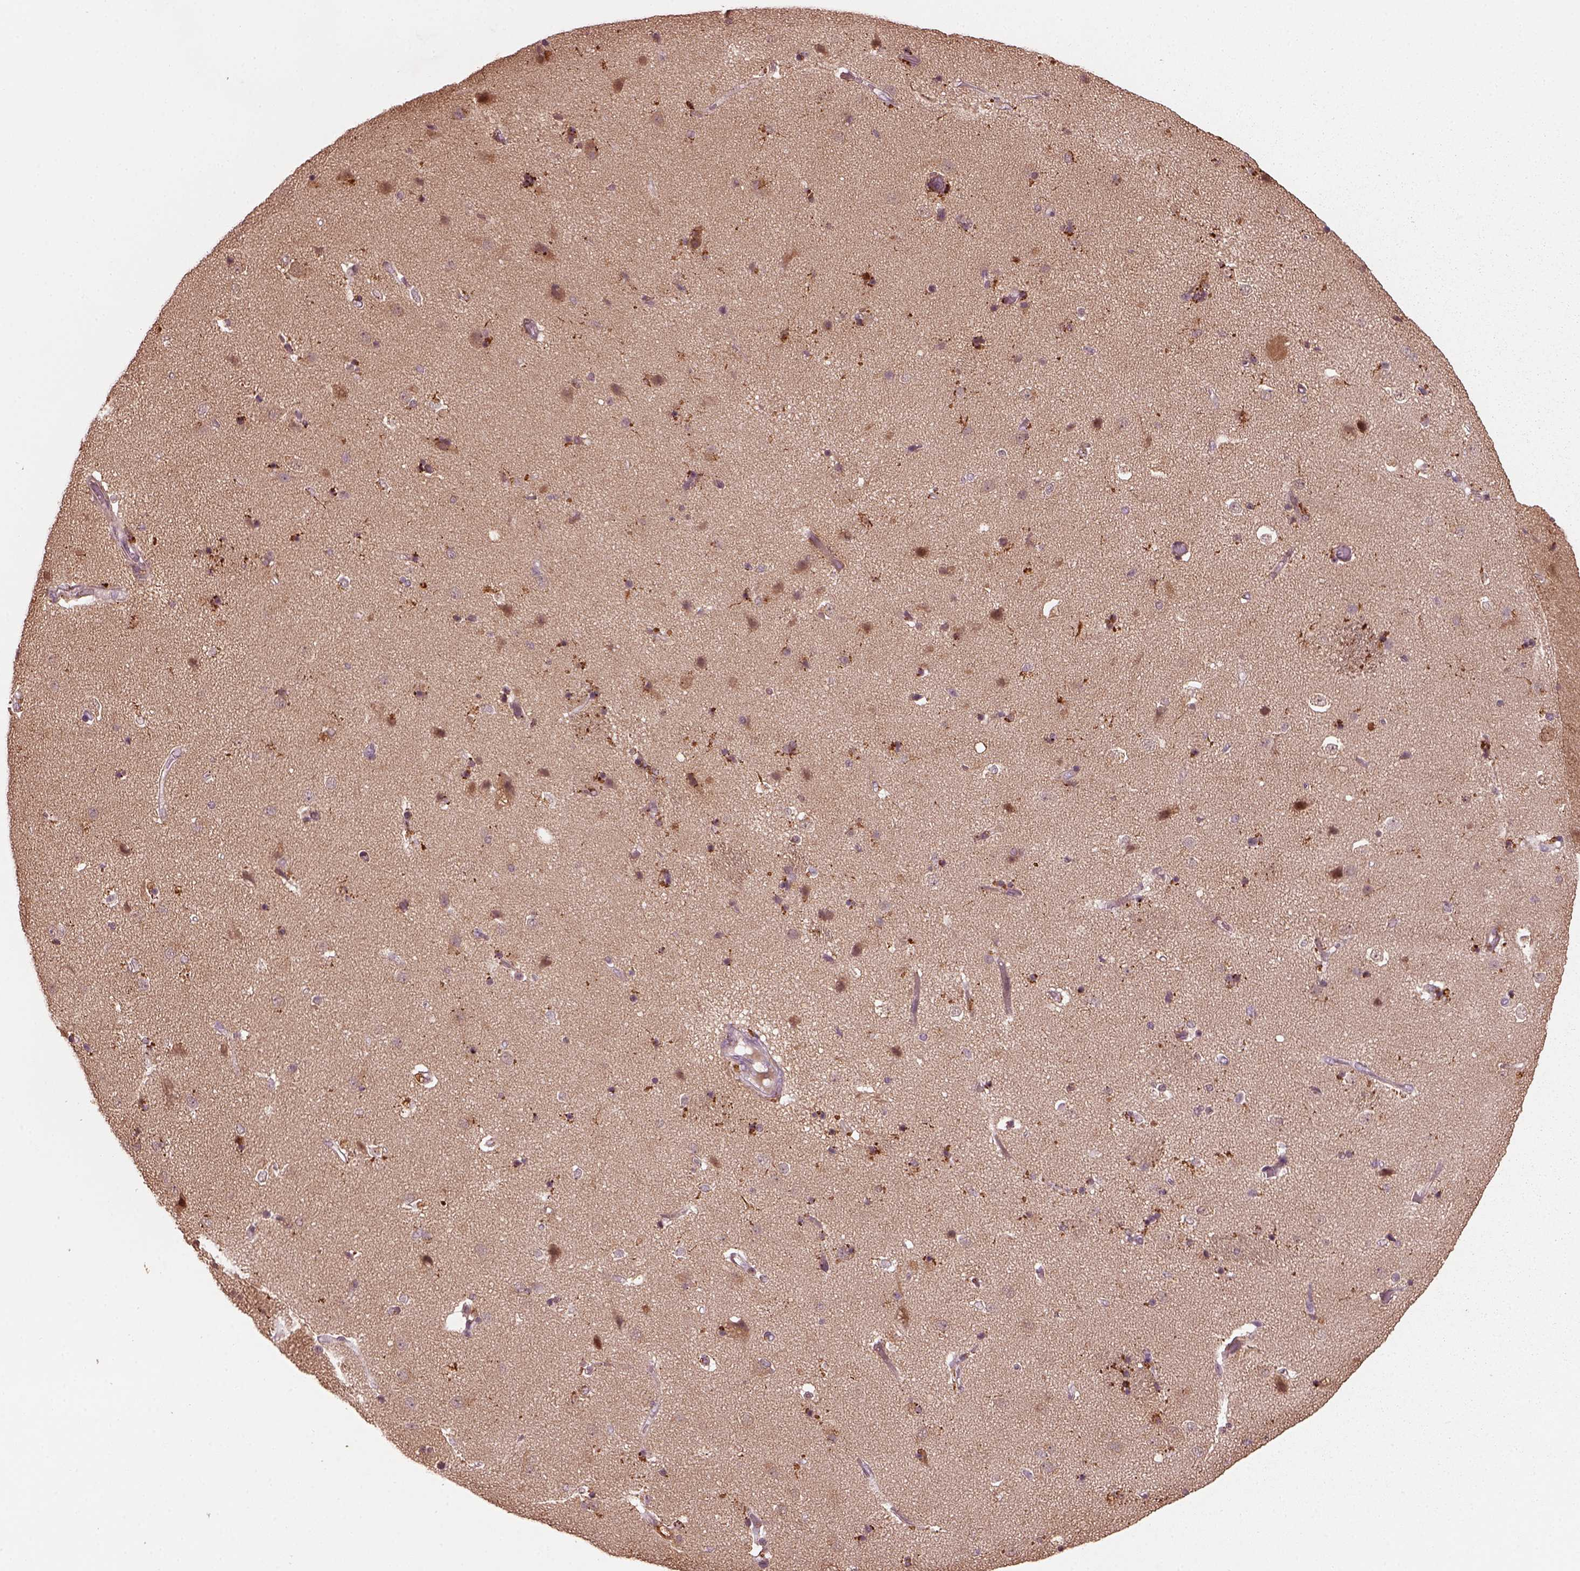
{"staining": {"intensity": "negative", "quantity": "none", "location": "none"}, "tissue": "caudate", "cell_type": "Glial cells", "image_type": "normal", "snomed": [{"axis": "morphology", "description": "Normal tissue, NOS"}, {"axis": "topography", "description": "Lateral ventricle wall"}], "caption": "A micrograph of caudate stained for a protein reveals no brown staining in glial cells.", "gene": "RUFY3", "patient": {"sex": "female", "age": 71}}